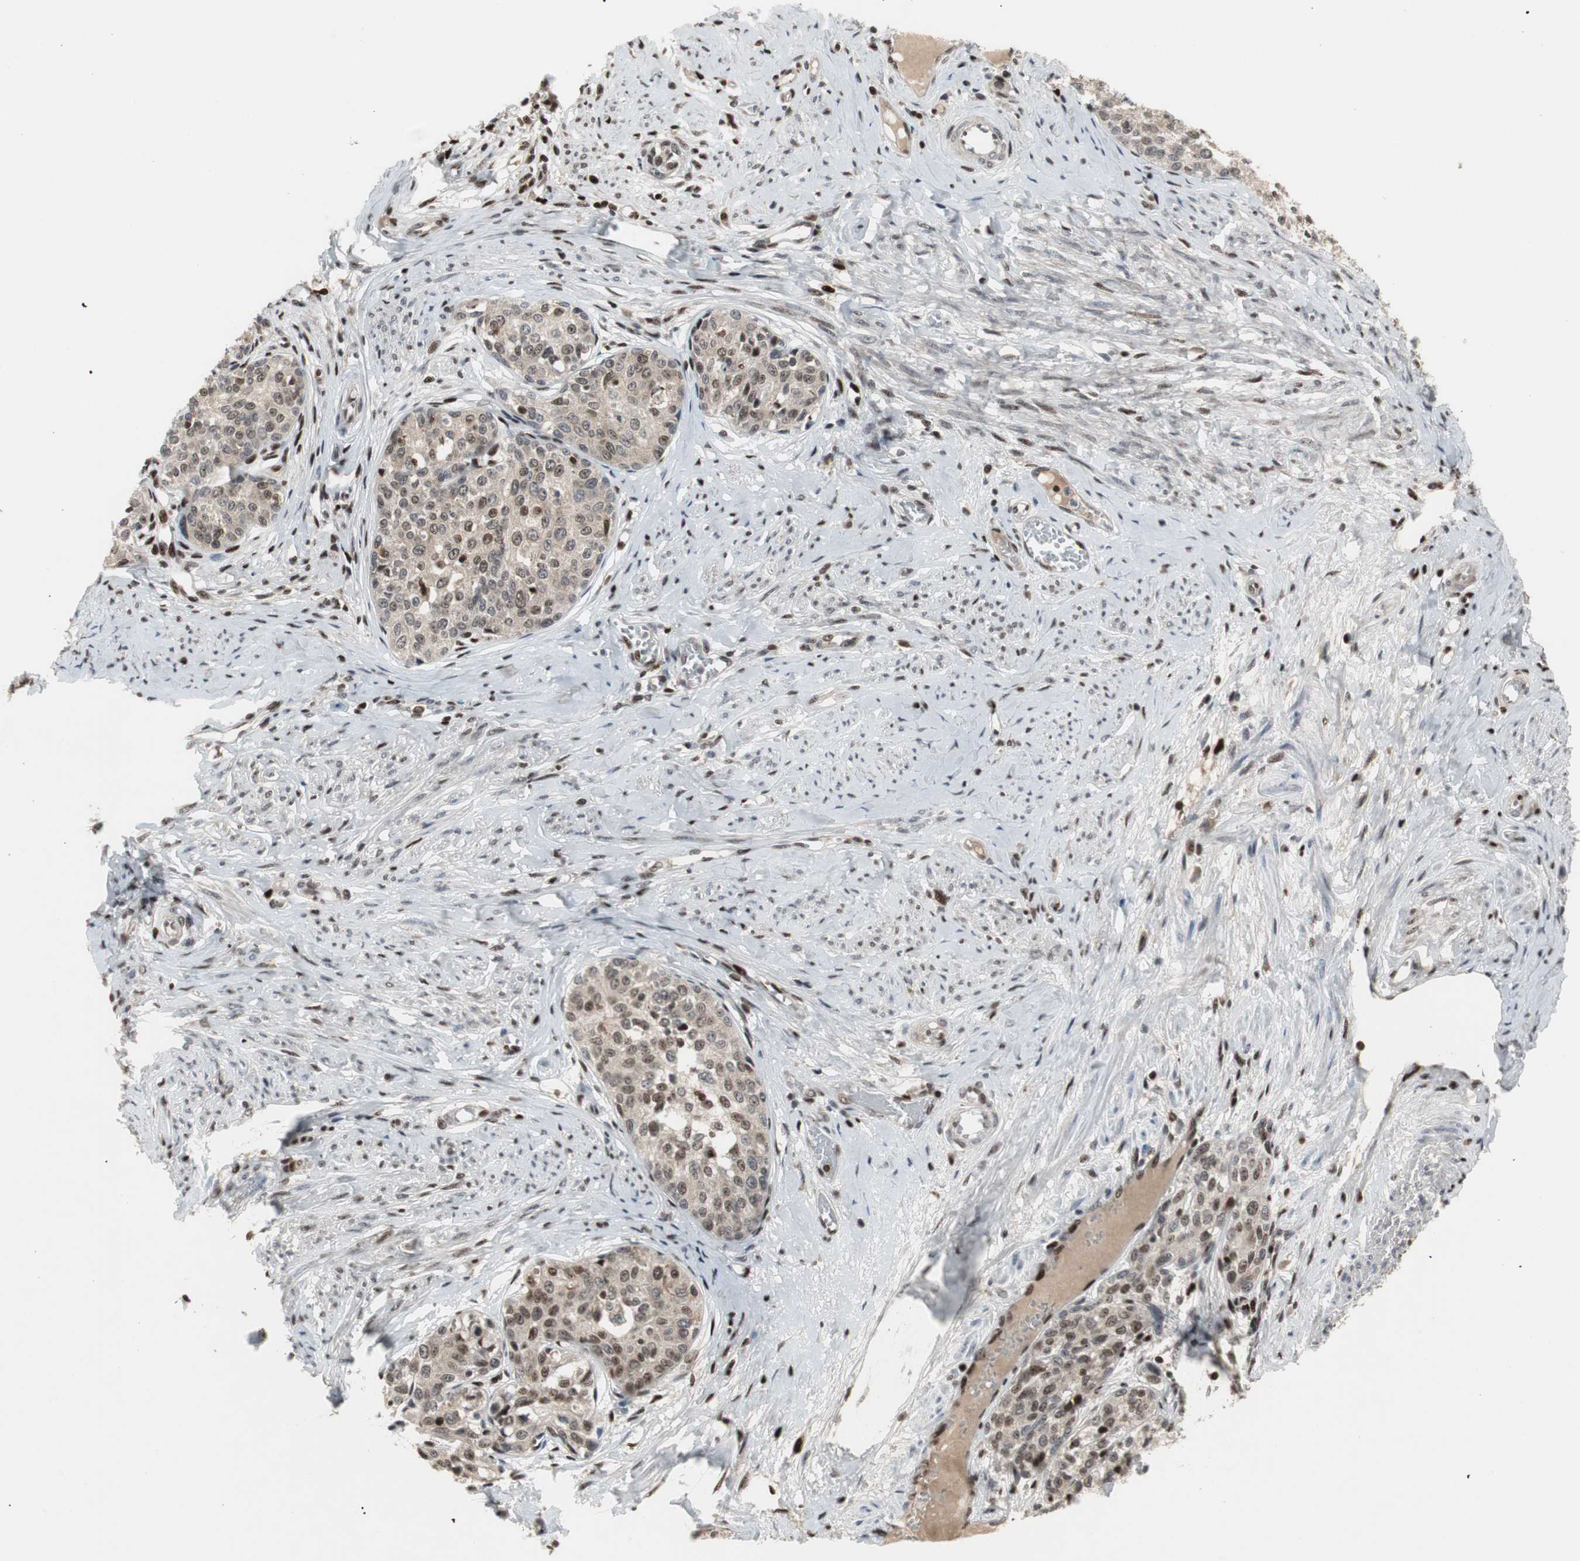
{"staining": {"intensity": "strong", "quantity": "25%-75%", "location": "cytoplasmic/membranous,nuclear"}, "tissue": "cervical cancer", "cell_type": "Tumor cells", "image_type": "cancer", "snomed": [{"axis": "morphology", "description": "Squamous cell carcinoma, NOS"}, {"axis": "morphology", "description": "Adenocarcinoma, NOS"}, {"axis": "topography", "description": "Cervix"}], "caption": "Tumor cells reveal high levels of strong cytoplasmic/membranous and nuclear positivity in about 25%-75% of cells in human cervical cancer.", "gene": "GRK2", "patient": {"sex": "female", "age": 52}}